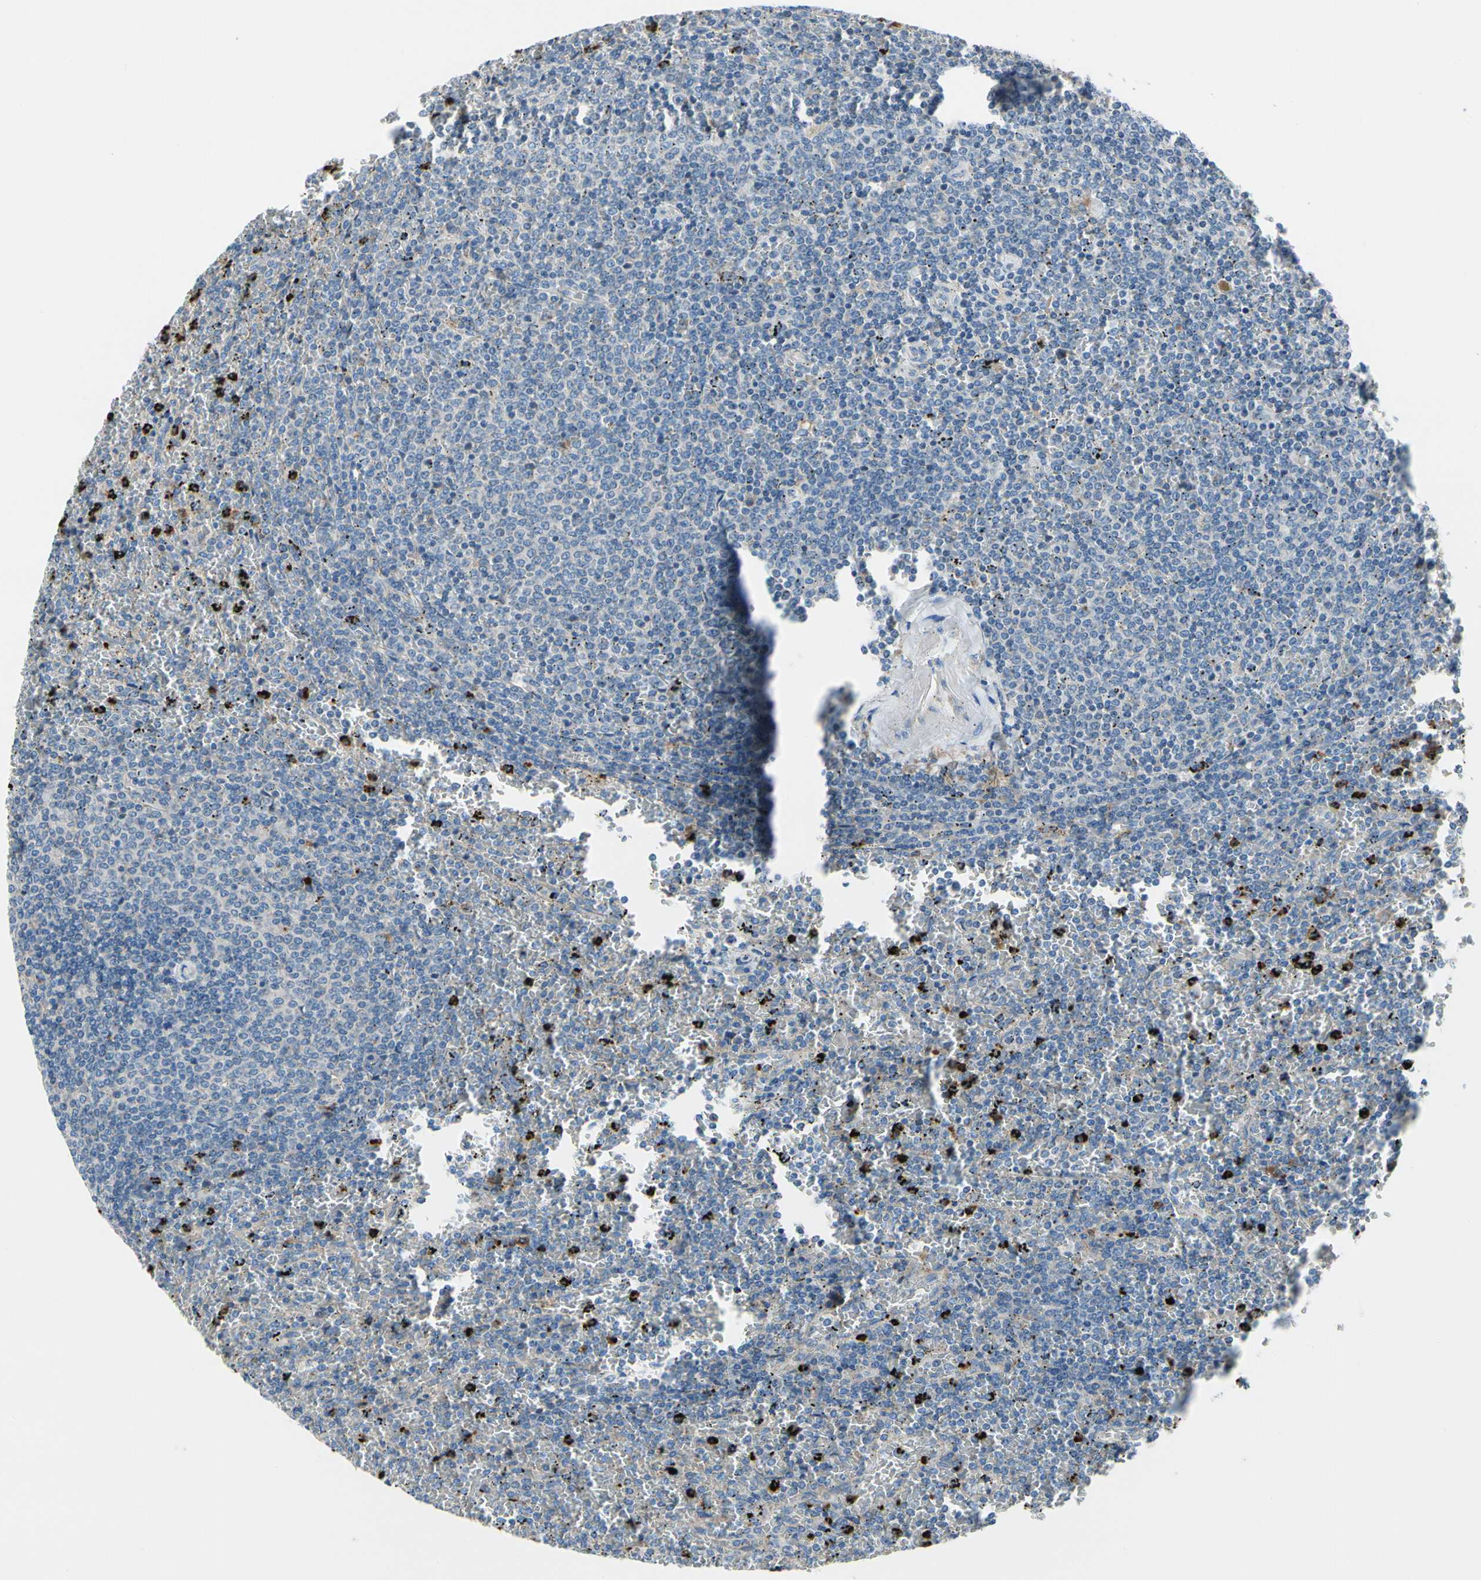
{"staining": {"intensity": "negative", "quantity": "none", "location": "none"}, "tissue": "lymphoma", "cell_type": "Tumor cells", "image_type": "cancer", "snomed": [{"axis": "morphology", "description": "Malignant lymphoma, non-Hodgkin's type, Low grade"}, {"axis": "topography", "description": "Spleen"}], "caption": "The immunohistochemistry (IHC) micrograph has no significant staining in tumor cells of lymphoma tissue.", "gene": "HJURP", "patient": {"sex": "female", "age": 77}}